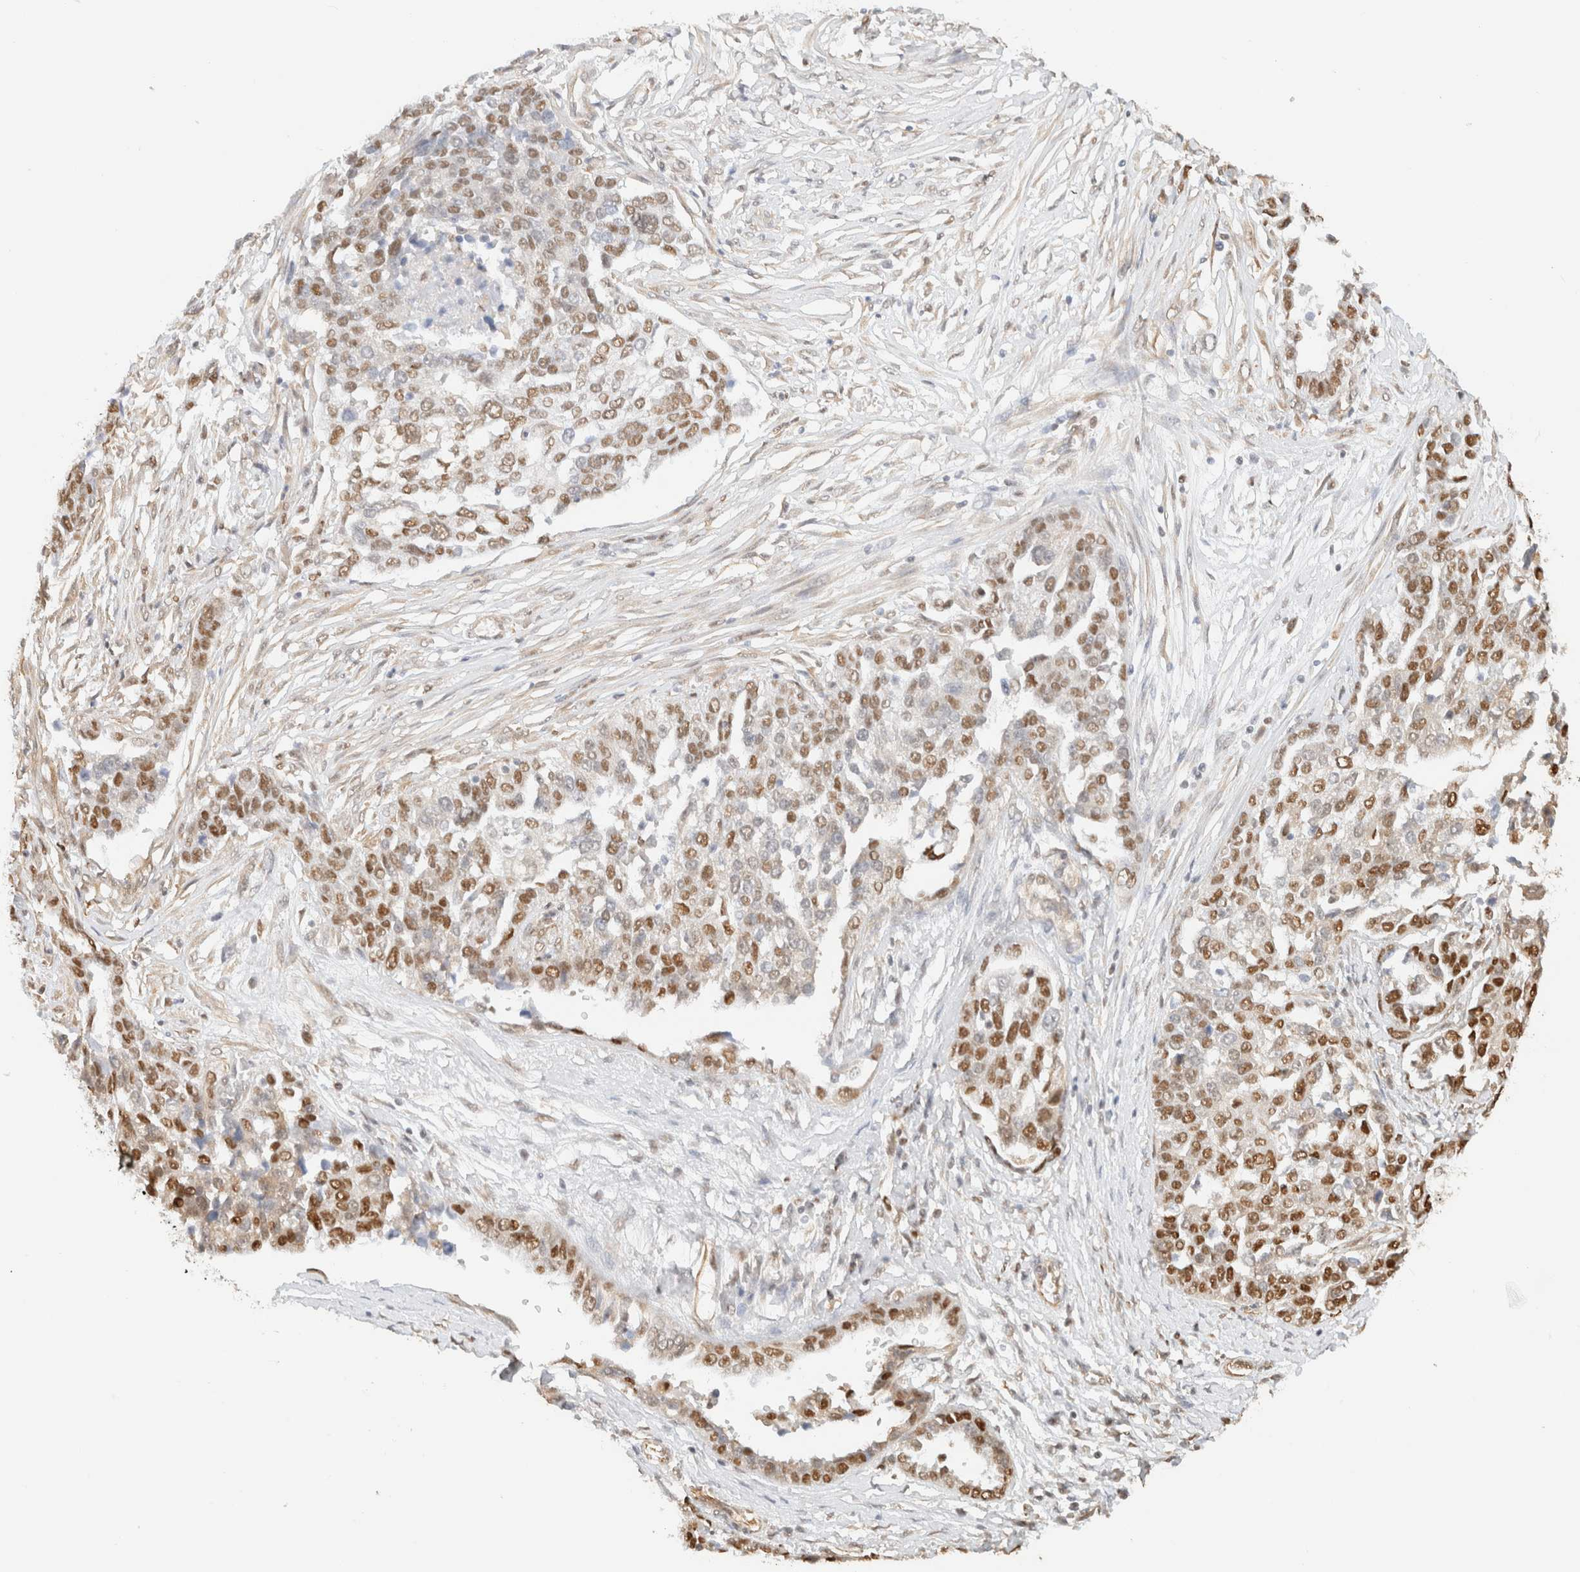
{"staining": {"intensity": "strong", "quantity": "25%-75%", "location": "nuclear"}, "tissue": "ovarian cancer", "cell_type": "Tumor cells", "image_type": "cancer", "snomed": [{"axis": "morphology", "description": "Cystadenocarcinoma, serous, NOS"}, {"axis": "topography", "description": "Ovary"}], "caption": "About 25%-75% of tumor cells in human ovarian cancer (serous cystadenocarcinoma) display strong nuclear protein positivity as visualized by brown immunohistochemical staining.", "gene": "ARID5A", "patient": {"sex": "female", "age": 44}}